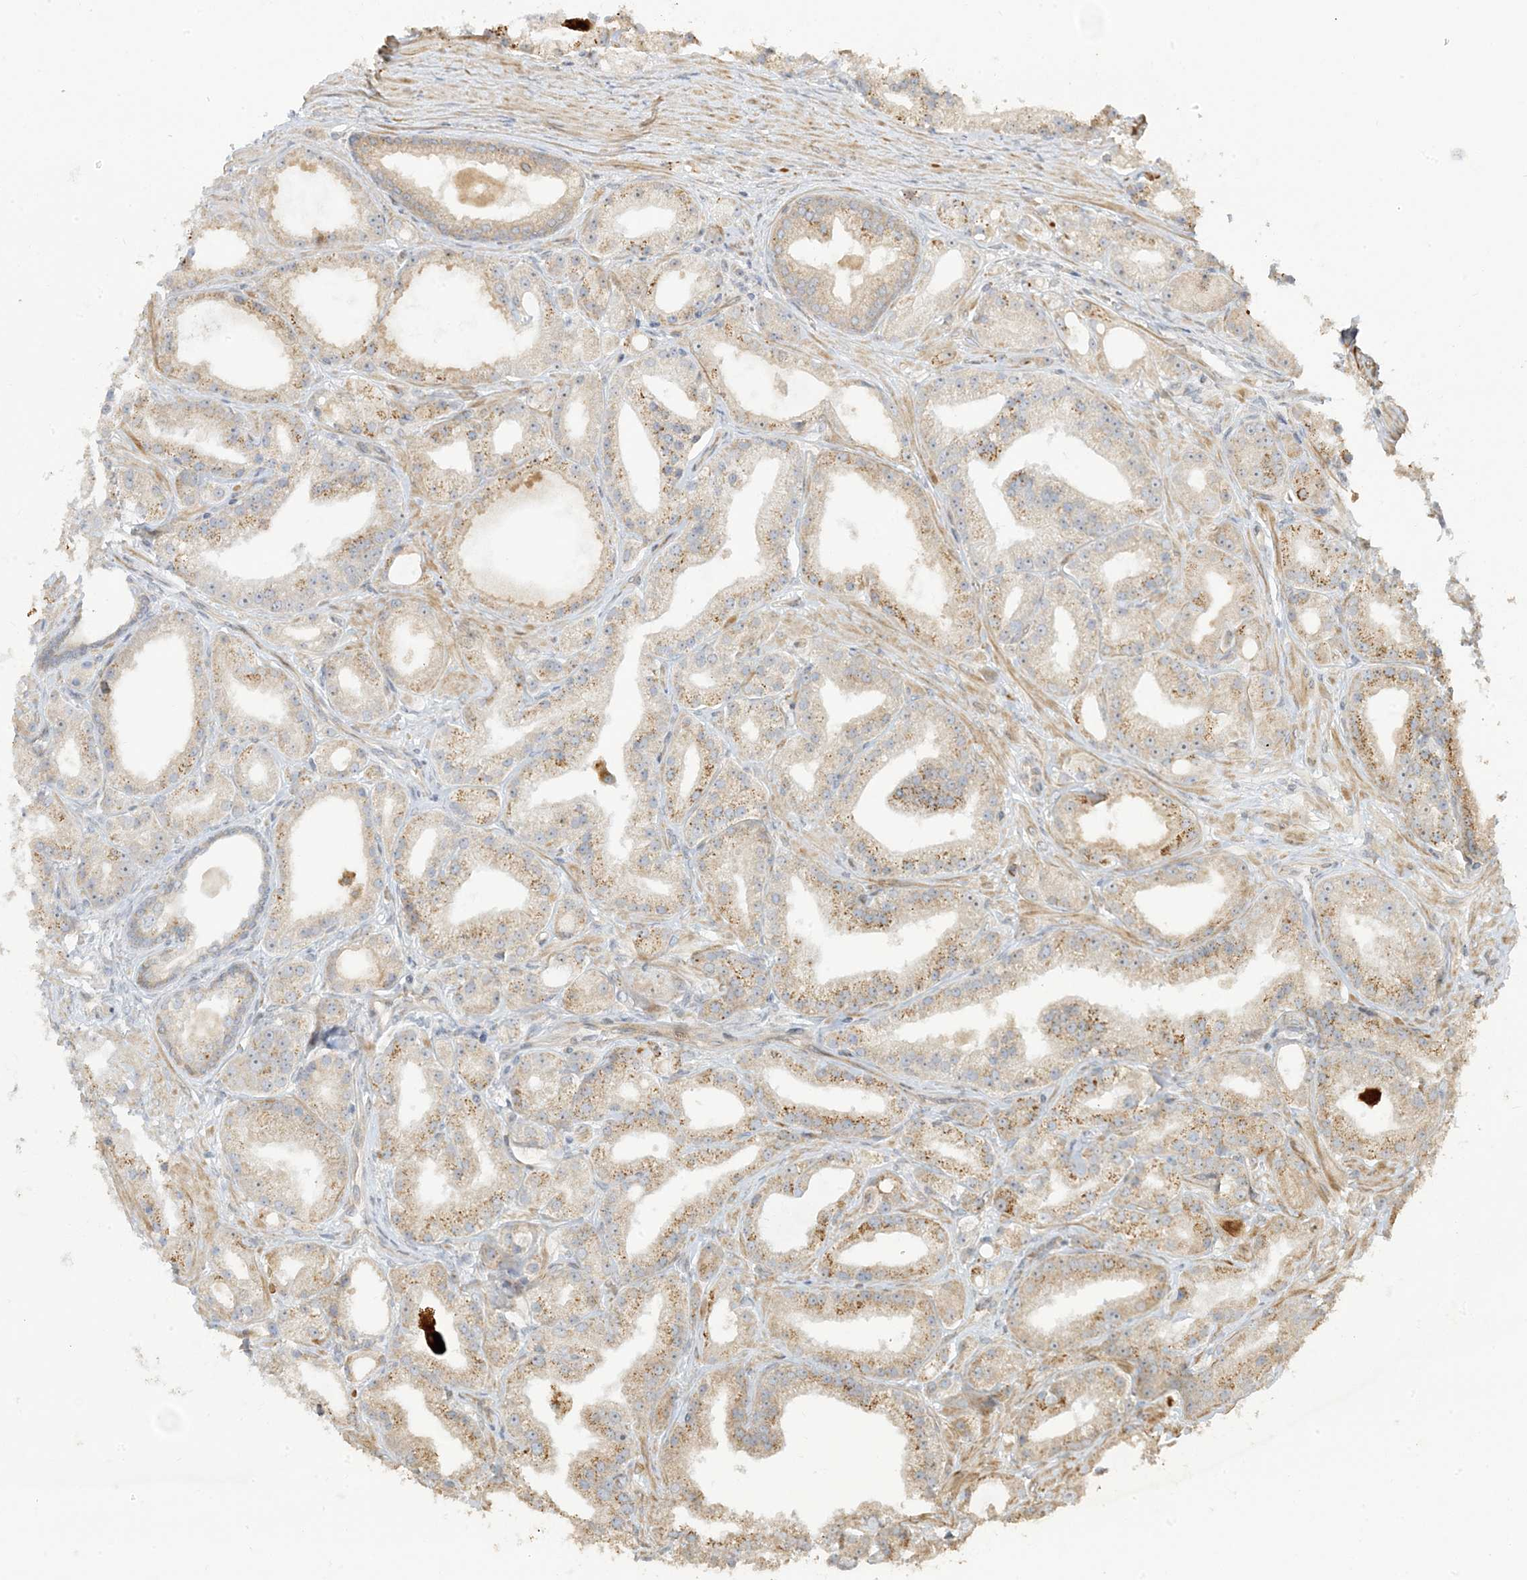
{"staining": {"intensity": "moderate", "quantity": "25%-75%", "location": "cytoplasmic/membranous"}, "tissue": "prostate cancer", "cell_type": "Tumor cells", "image_type": "cancer", "snomed": [{"axis": "morphology", "description": "Adenocarcinoma, Low grade"}, {"axis": "topography", "description": "Prostate"}], "caption": "Human prostate cancer stained with a brown dye demonstrates moderate cytoplasmic/membranous positive expression in about 25%-75% of tumor cells.", "gene": "ECM2", "patient": {"sex": "male", "age": 67}}